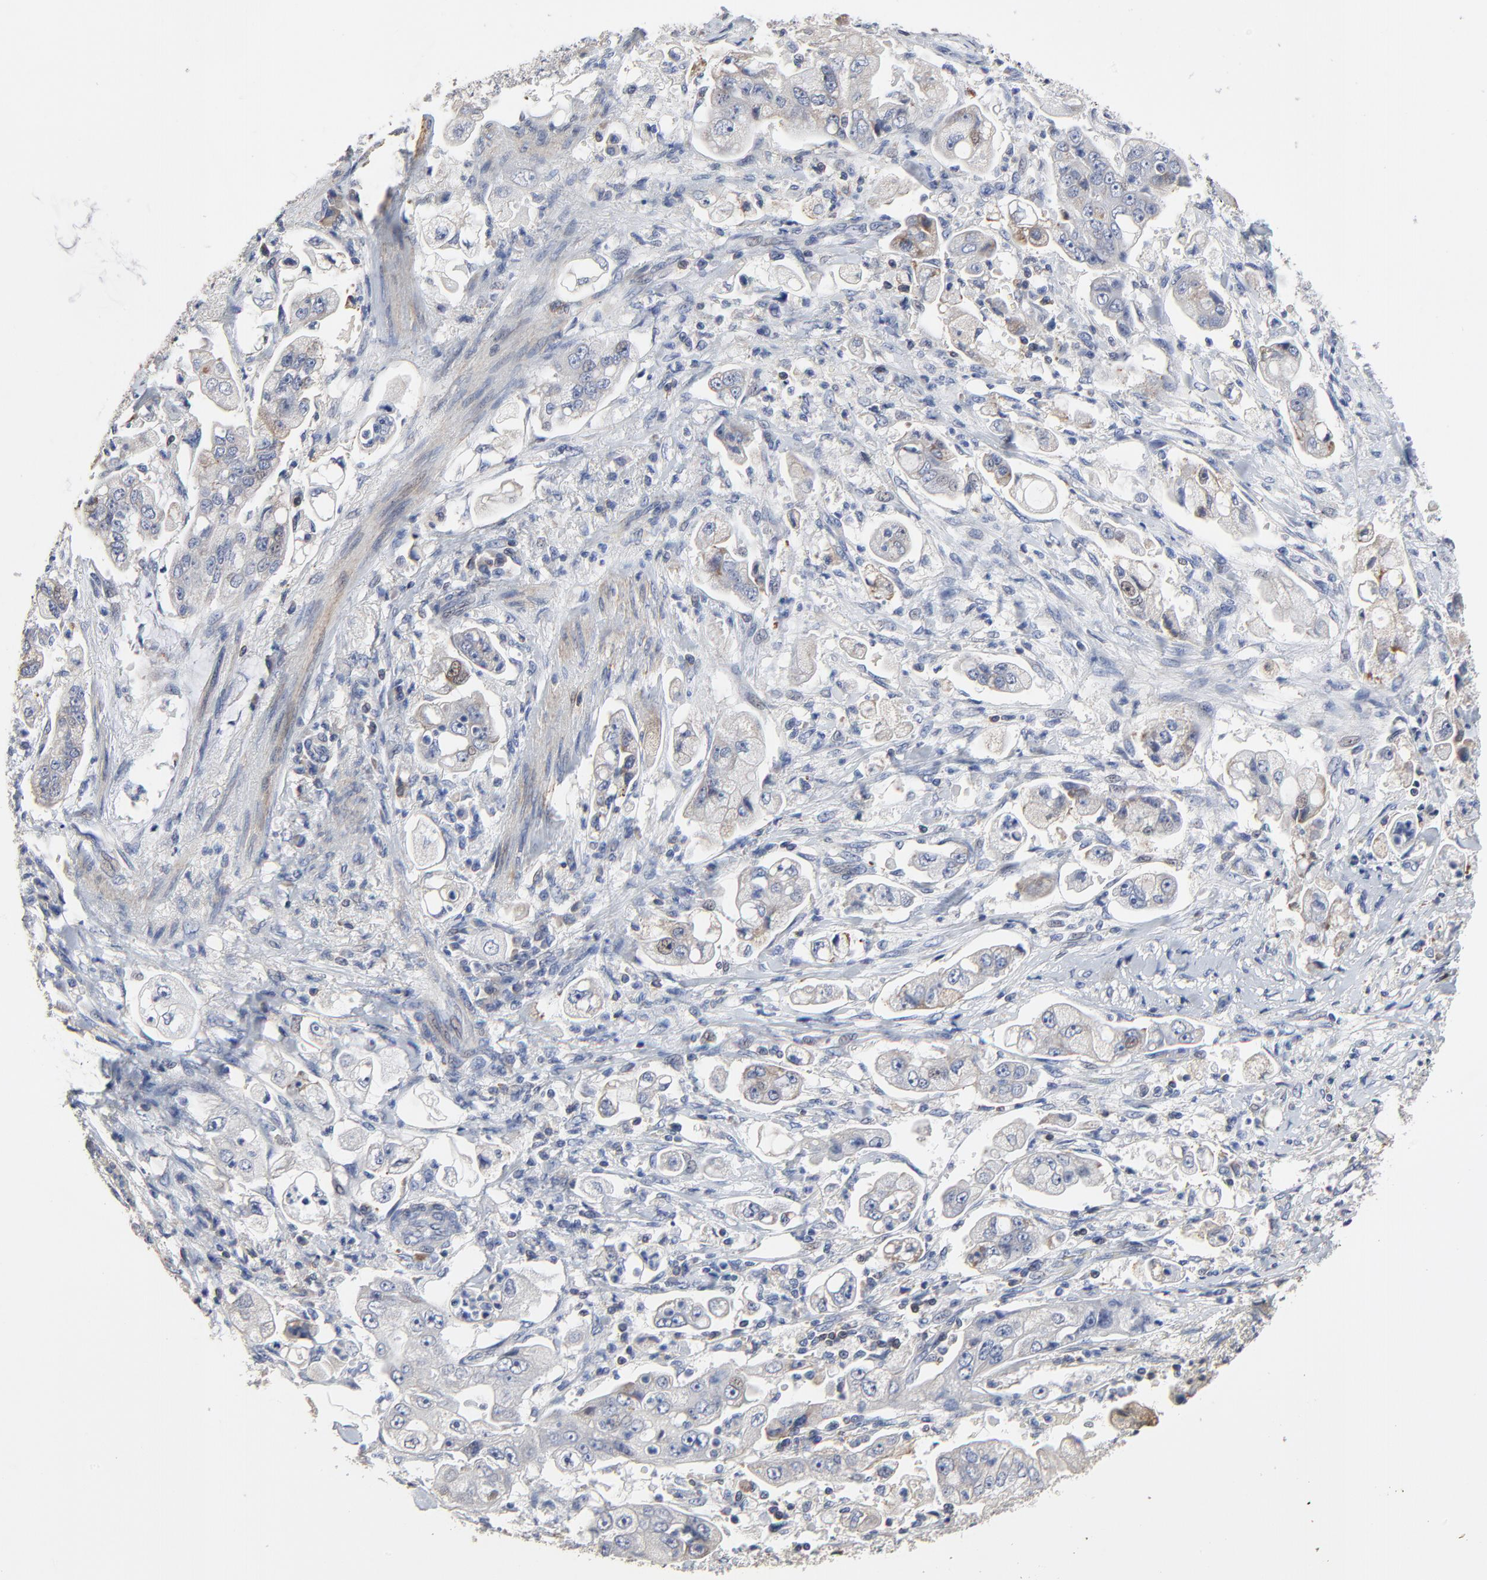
{"staining": {"intensity": "negative", "quantity": "none", "location": "none"}, "tissue": "stomach cancer", "cell_type": "Tumor cells", "image_type": "cancer", "snomed": [{"axis": "morphology", "description": "Adenocarcinoma, NOS"}, {"axis": "topography", "description": "Stomach"}], "caption": "An image of human stomach adenocarcinoma is negative for staining in tumor cells.", "gene": "SKAP1", "patient": {"sex": "male", "age": 62}}